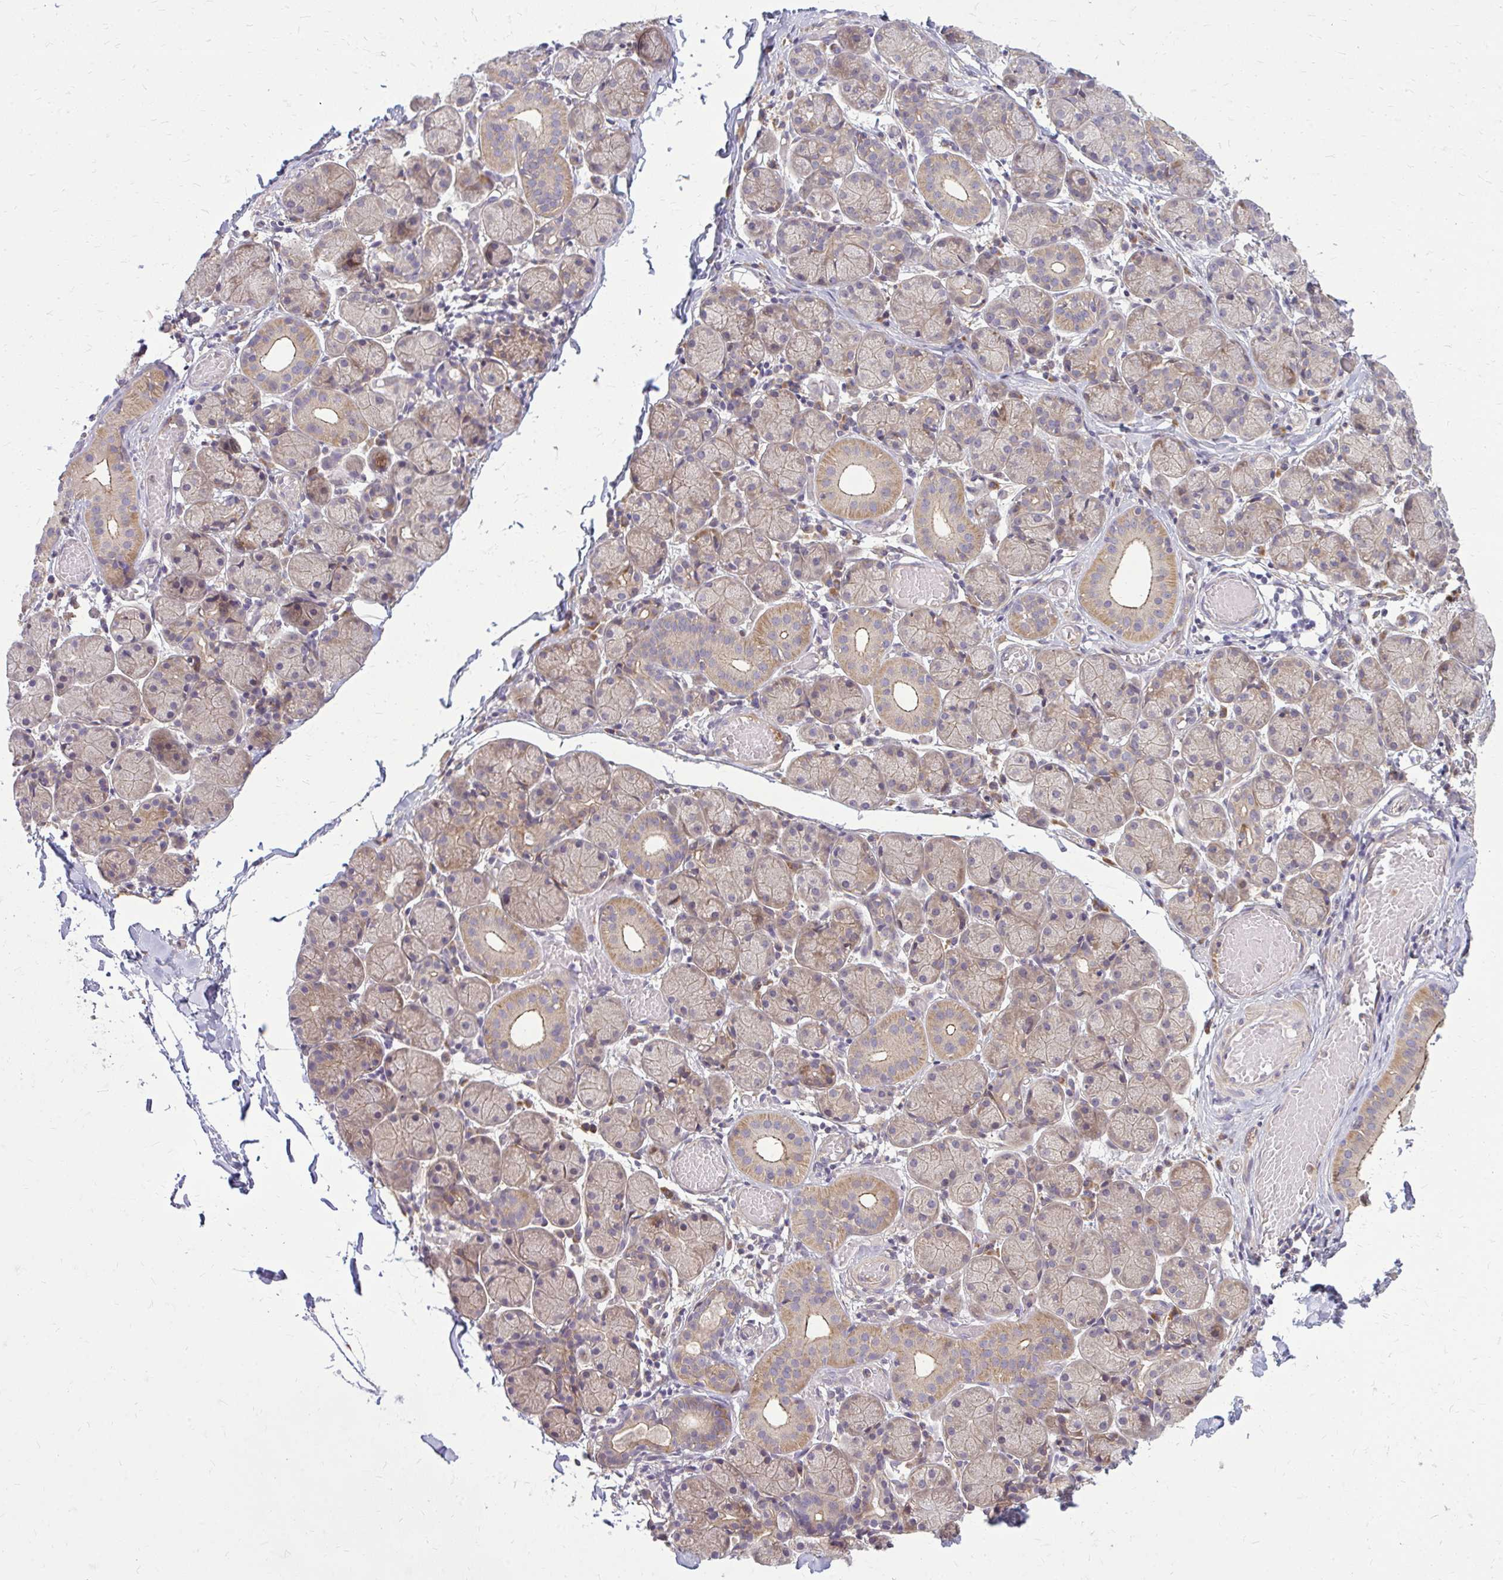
{"staining": {"intensity": "moderate", "quantity": "25%-75%", "location": "cytoplasmic/membranous"}, "tissue": "salivary gland", "cell_type": "Glandular cells", "image_type": "normal", "snomed": [{"axis": "morphology", "description": "Normal tissue, NOS"}, {"axis": "topography", "description": "Salivary gland"}], "caption": "Protein staining of benign salivary gland demonstrates moderate cytoplasmic/membranous positivity in approximately 25%-75% of glandular cells.", "gene": "OXNAD1", "patient": {"sex": "female", "age": 24}}